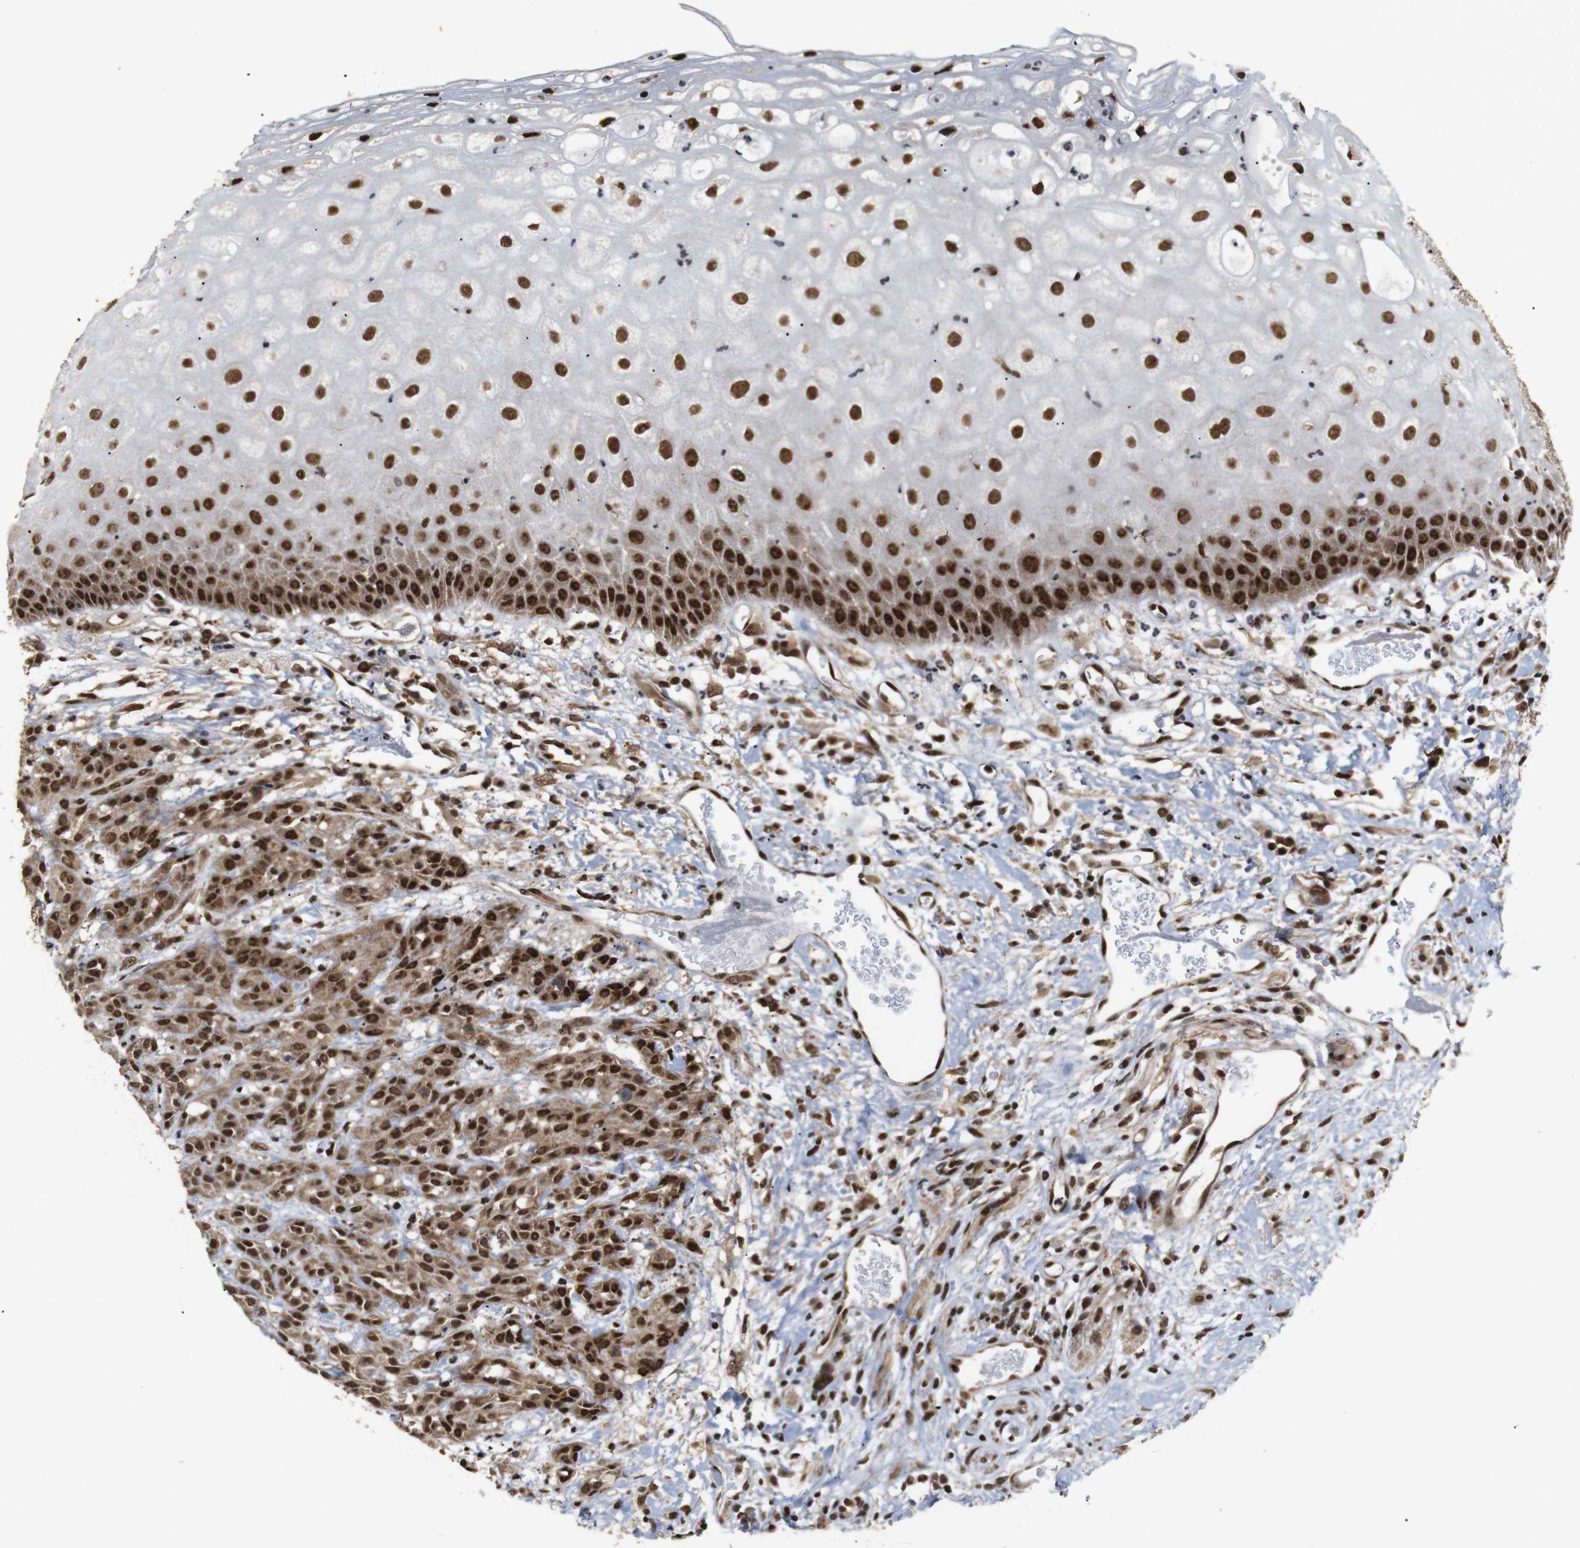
{"staining": {"intensity": "moderate", "quantity": ">75%", "location": "cytoplasmic/membranous,nuclear"}, "tissue": "head and neck cancer", "cell_type": "Tumor cells", "image_type": "cancer", "snomed": [{"axis": "morphology", "description": "Normal tissue, NOS"}, {"axis": "morphology", "description": "Squamous cell carcinoma, NOS"}, {"axis": "topography", "description": "Cartilage tissue"}, {"axis": "topography", "description": "Head-Neck"}], "caption": "A brown stain labels moderate cytoplasmic/membranous and nuclear expression of a protein in head and neck cancer (squamous cell carcinoma) tumor cells. The staining is performed using DAB brown chromogen to label protein expression. The nuclei are counter-stained blue using hematoxylin.", "gene": "PYM1", "patient": {"sex": "male", "age": 62}}